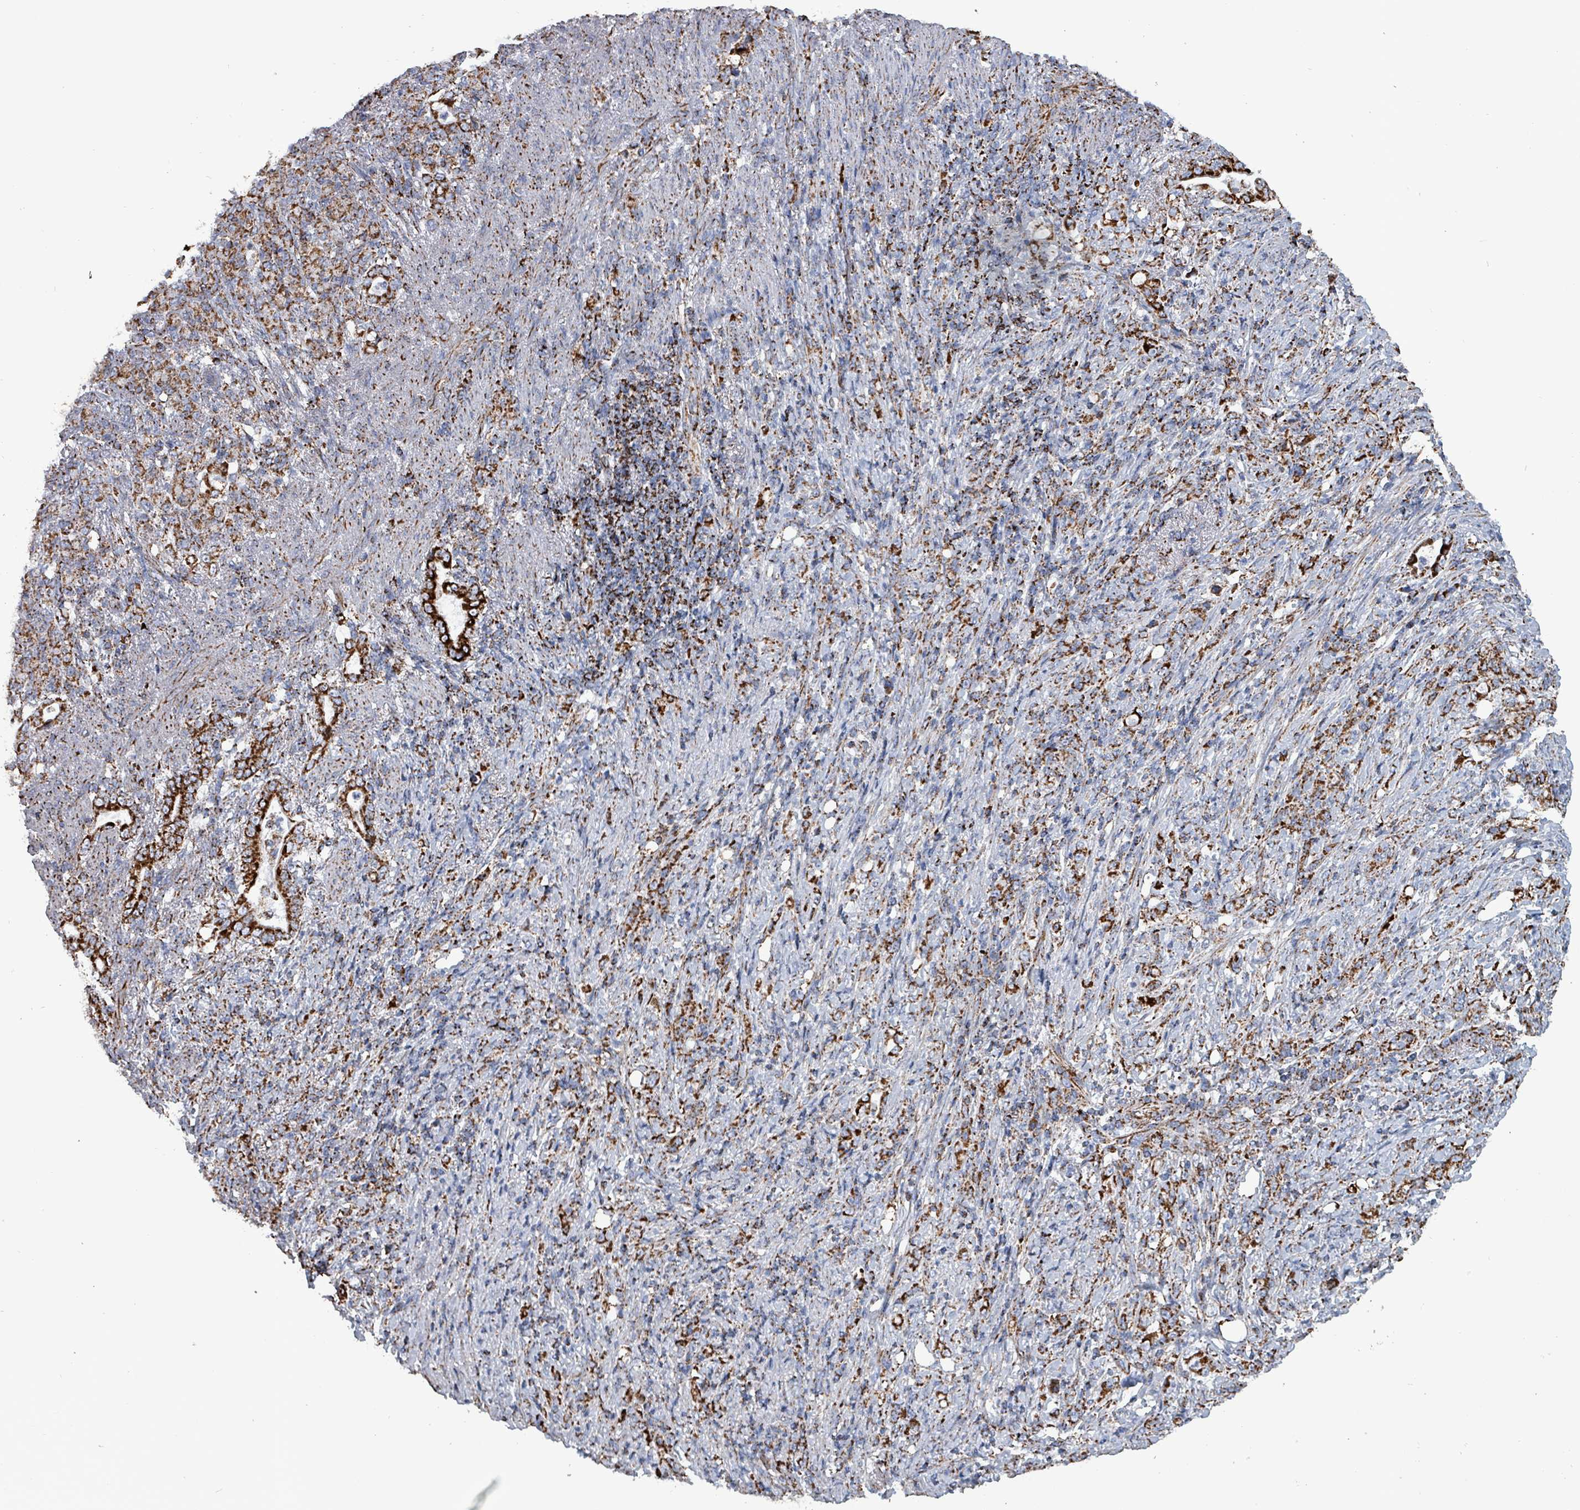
{"staining": {"intensity": "strong", "quantity": ">75%", "location": "cytoplasmic/membranous"}, "tissue": "stomach cancer", "cell_type": "Tumor cells", "image_type": "cancer", "snomed": [{"axis": "morphology", "description": "Normal tissue, NOS"}, {"axis": "morphology", "description": "Adenocarcinoma, NOS"}, {"axis": "topography", "description": "Stomach"}], "caption": "IHC of stomach cancer (adenocarcinoma) reveals high levels of strong cytoplasmic/membranous expression in about >75% of tumor cells.", "gene": "IDH3B", "patient": {"sex": "female", "age": 79}}